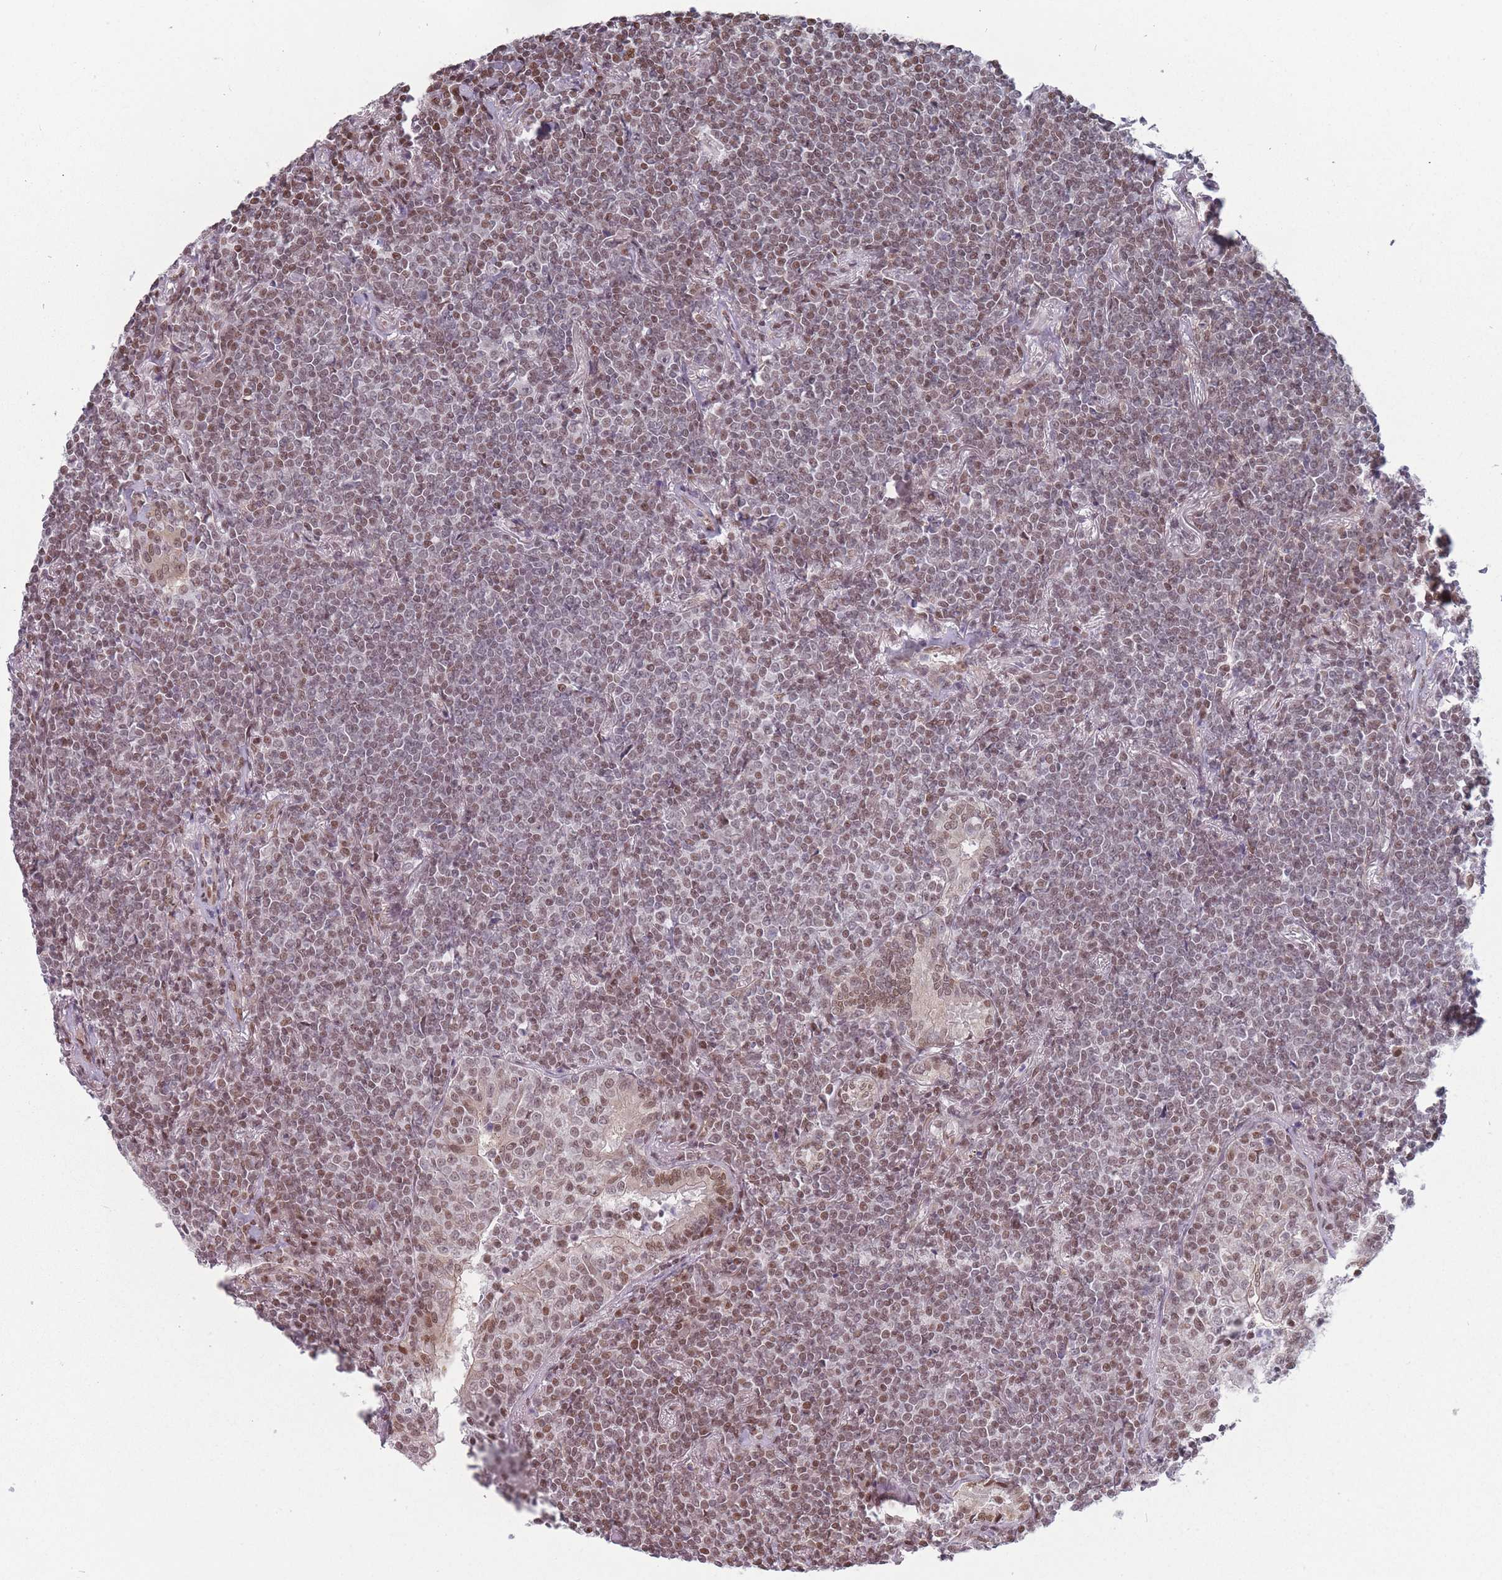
{"staining": {"intensity": "moderate", "quantity": ">75%", "location": "nuclear"}, "tissue": "lymphoma", "cell_type": "Tumor cells", "image_type": "cancer", "snomed": [{"axis": "morphology", "description": "Malignant lymphoma, non-Hodgkin's type, Low grade"}, {"axis": "topography", "description": "Lung"}], "caption": "Brown immunohistochemical staining in lymphoma shows moderate nuclear positivity in approximately >75% of tumor cells.", "gene": "SH3BGRL2", "patient": {"sex": "female", "age": 71}}